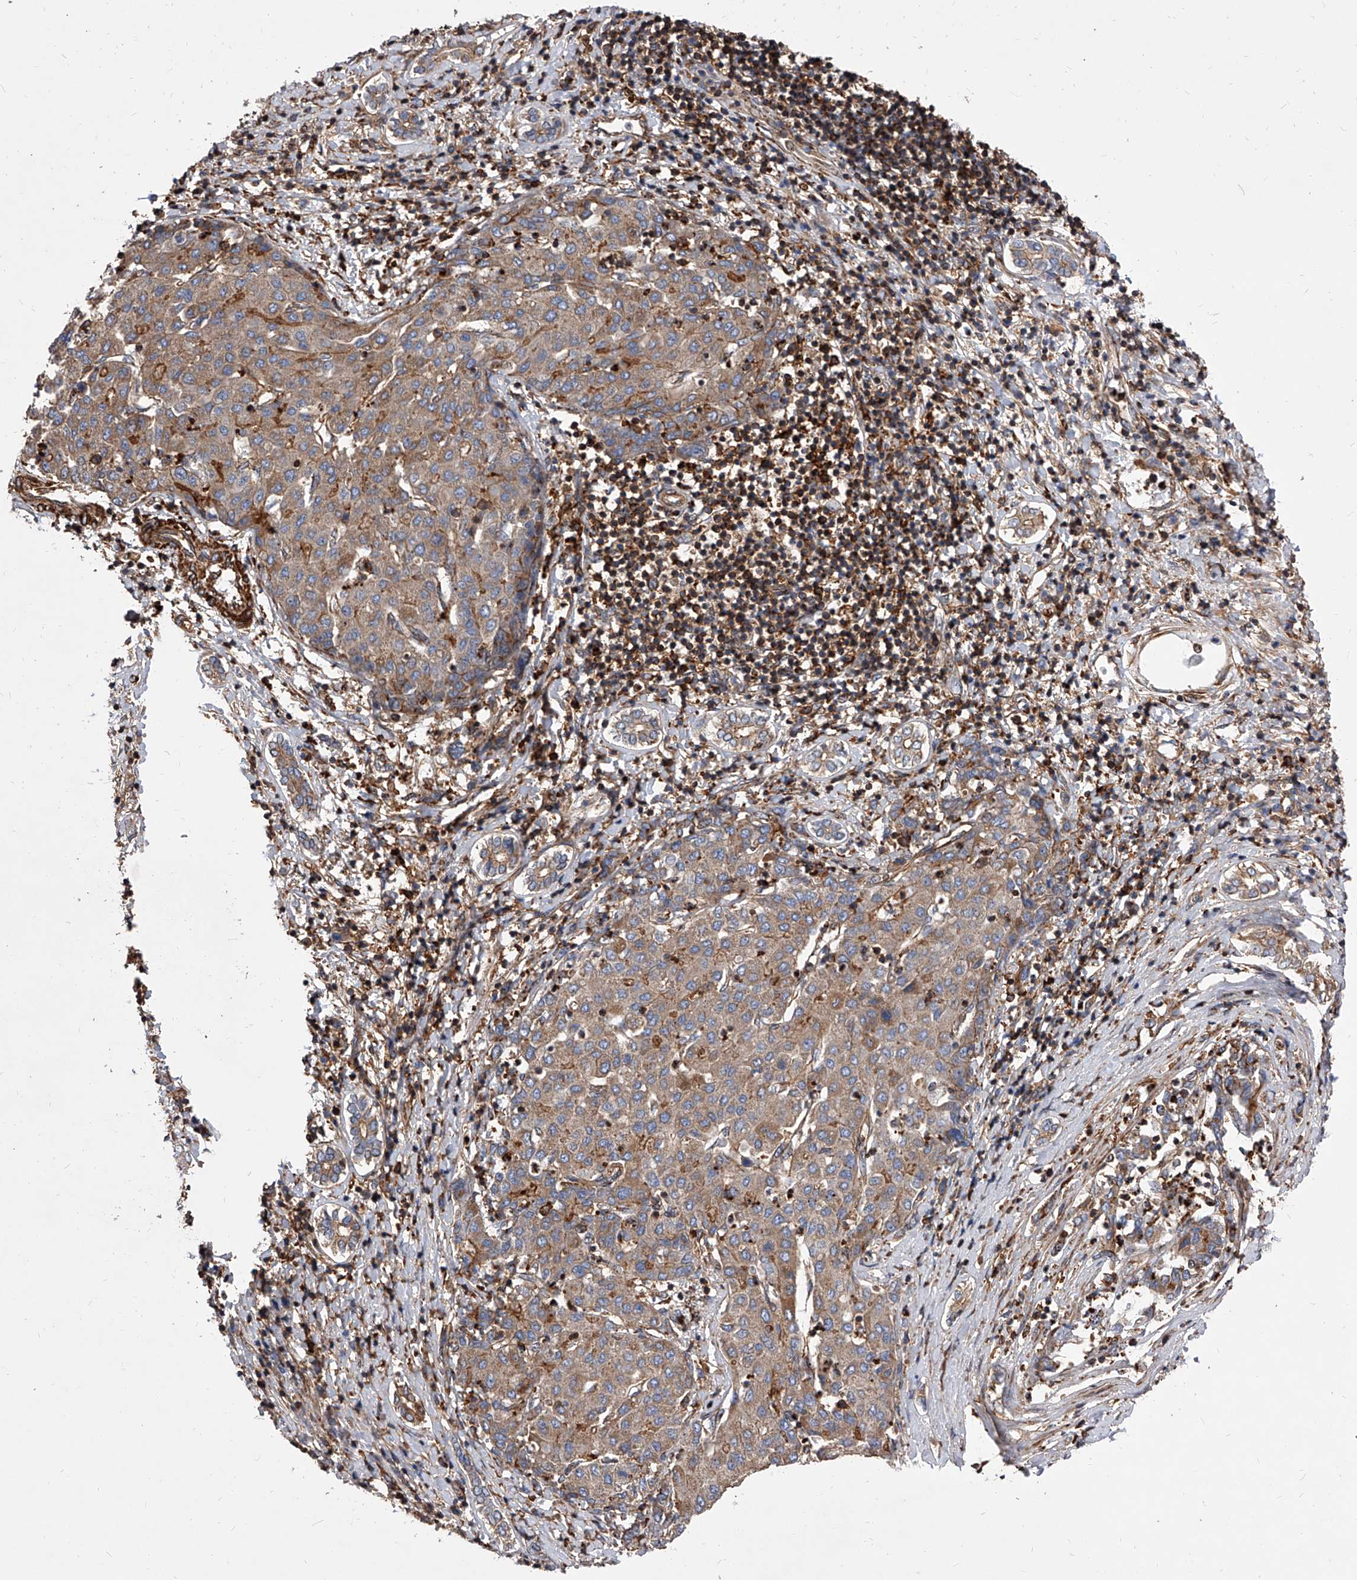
{"staining": {"intensity": "moderate", "quantity": ">75%", "location": "cytoplasmic/membranous"}, "tissue": "liver cancer", "cell_type": "Tumor cells", "image_type": "cancer", "snomed": [{"axis": "morphology", "description": "Carcinoma, Hepatocellular, NOS"}, {"axis": "topography", "description": "Liver"}], "caption": "An IHC histopathology image of neoplastic tissue is shown. Protein staining in brown highlights moderate cytoplasmic/membranous positivity in hepatocellular carcinoma (liver) within tumor cells.", "gene": "PISD", "patient": {"sex": "male", "age": 65}}